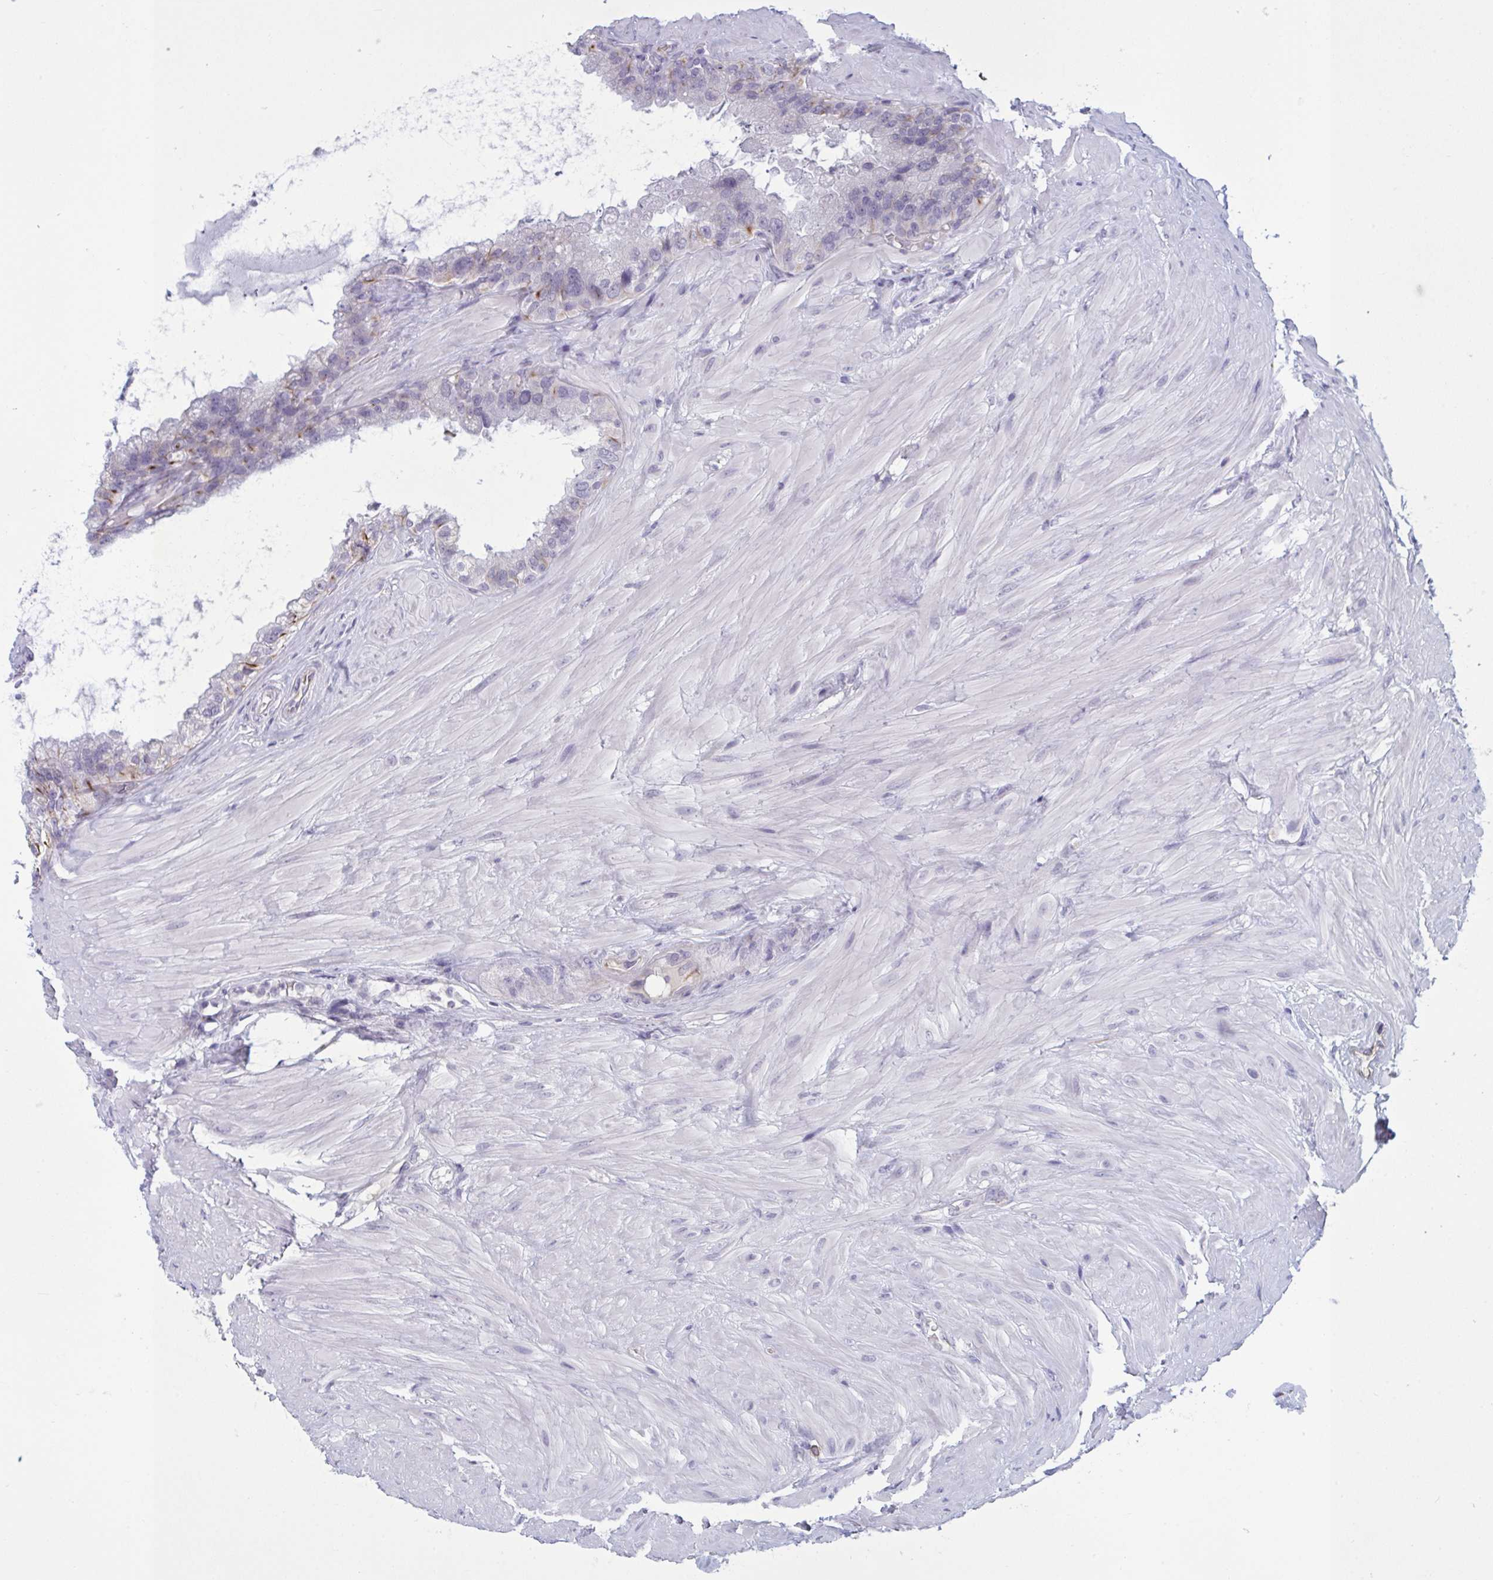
{"staining": {"intensity": "moderate", "quantity": "<25%", "location": "cytoplasmic/membranous"}, "tissue": "seminal vesicle", "cell_type": "Glandular cells", "image_type": "normal", "snomed": [{"axis": "morphology", "description": "Normal tissue, NOS"}, {"axis": "topography", "description": "Seminal veicle"}, {"axis": "topography", "description": "Peripheral nerve tissue"}], "caption": "Immunohistochemical staining of benign seminal vesicle demonstrates low levels of moderate cytoplasmic/membranous expression in approximately <25% of glandular cells.", "gene": "OR1L3", "patient": {"sex": "male", "age": 76}}